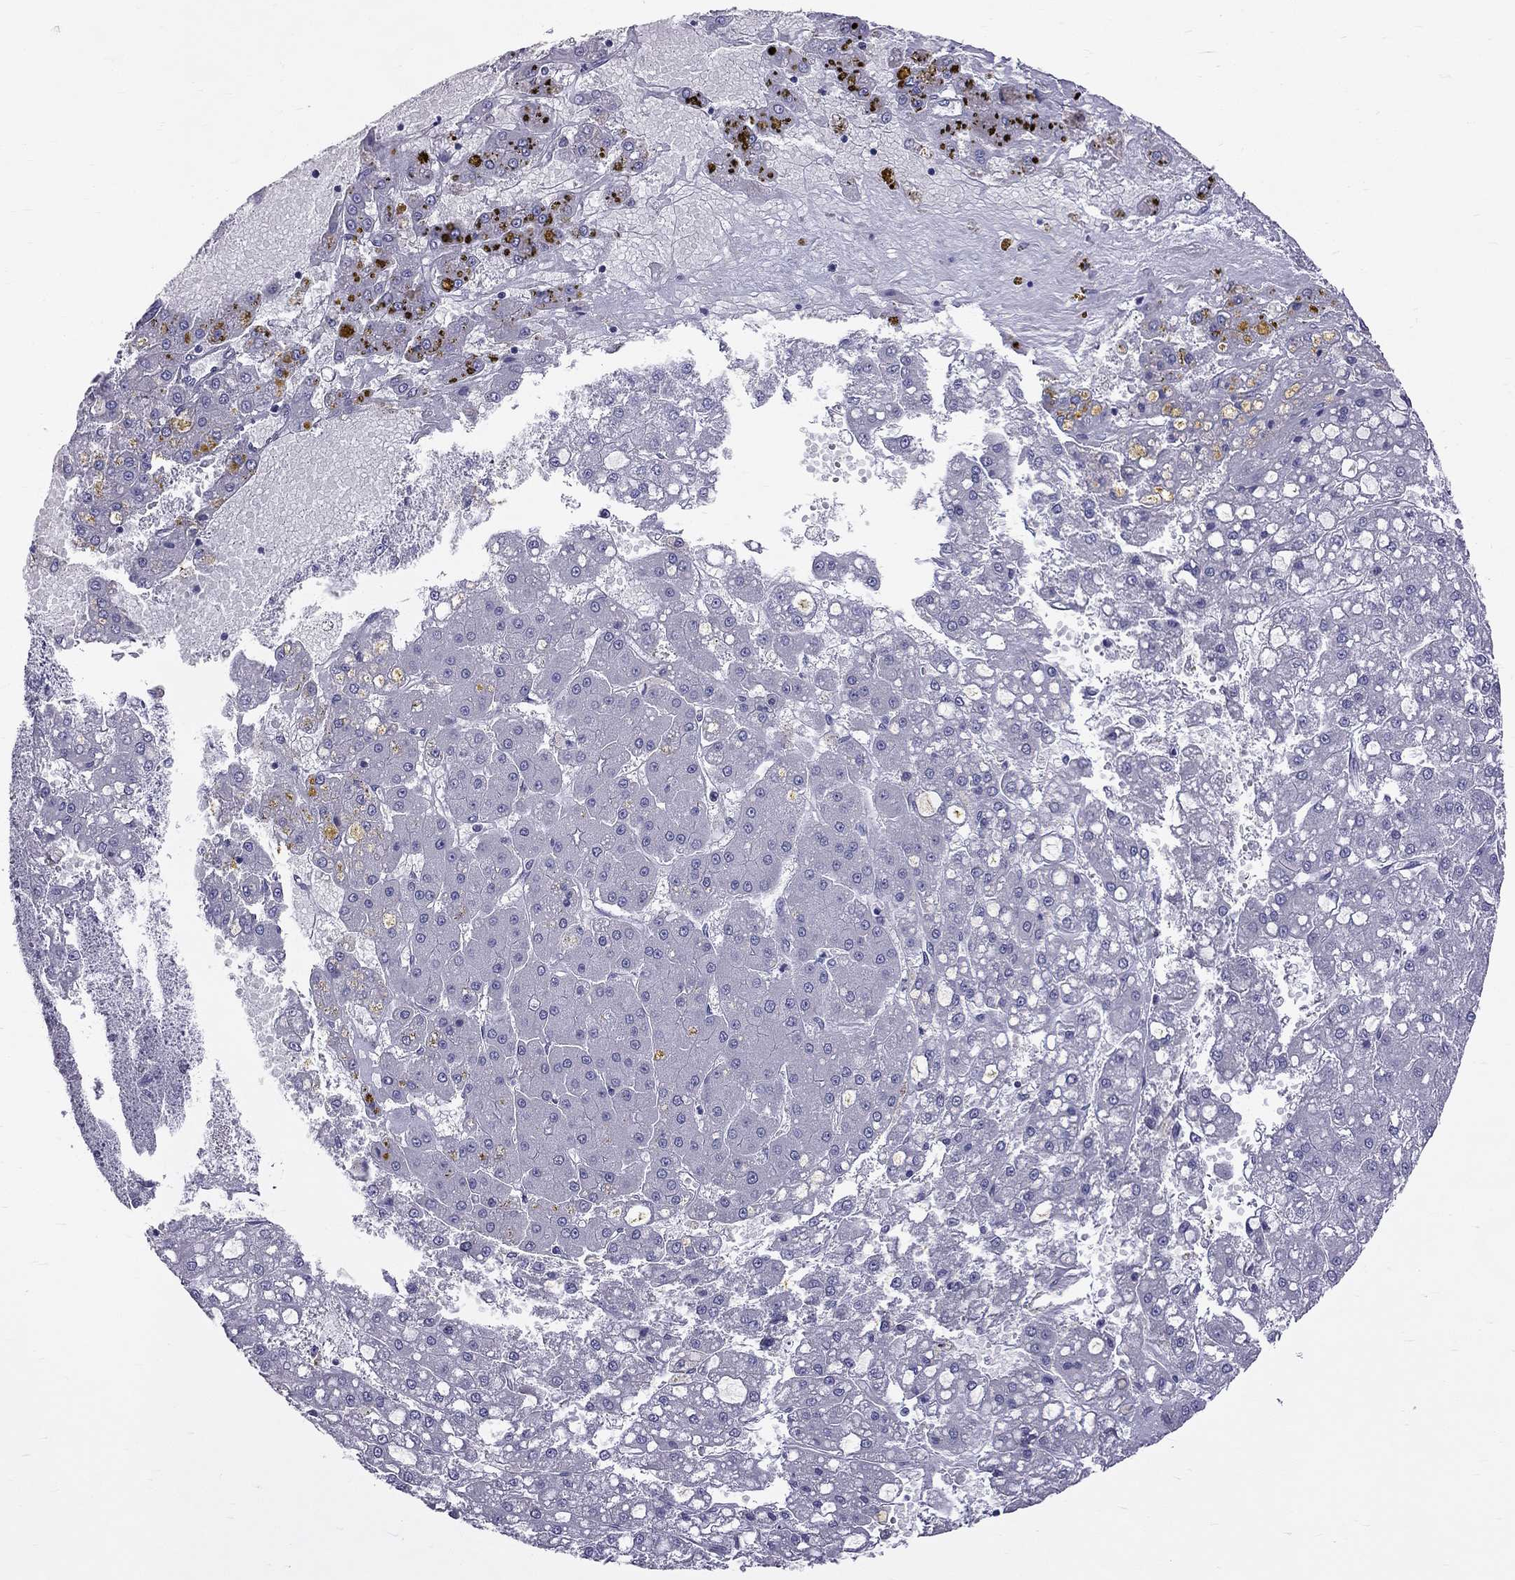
{"staining": {"intensity": "negative", "quantity": "none", "location": "none"}, "tissue": "liver cancer", "cell_type": "Tumor cells", "image_type": "cancer", "snomed": [{"axis": "morphology", "description": "Carcinoma, Hepatocellular, NOS"}, {"axis": "topography", "description": "Liver"}], "caption": "This micrograph is of hepatocellular carcinoma (liver) stained with immunohistochemistry (IHC) to label a protein in brown with the nuclei are counter-stained blue. There is no positivity in tumor cells.", "gene": "RTL9", "patient": {"sex": "male", "age": 67}}